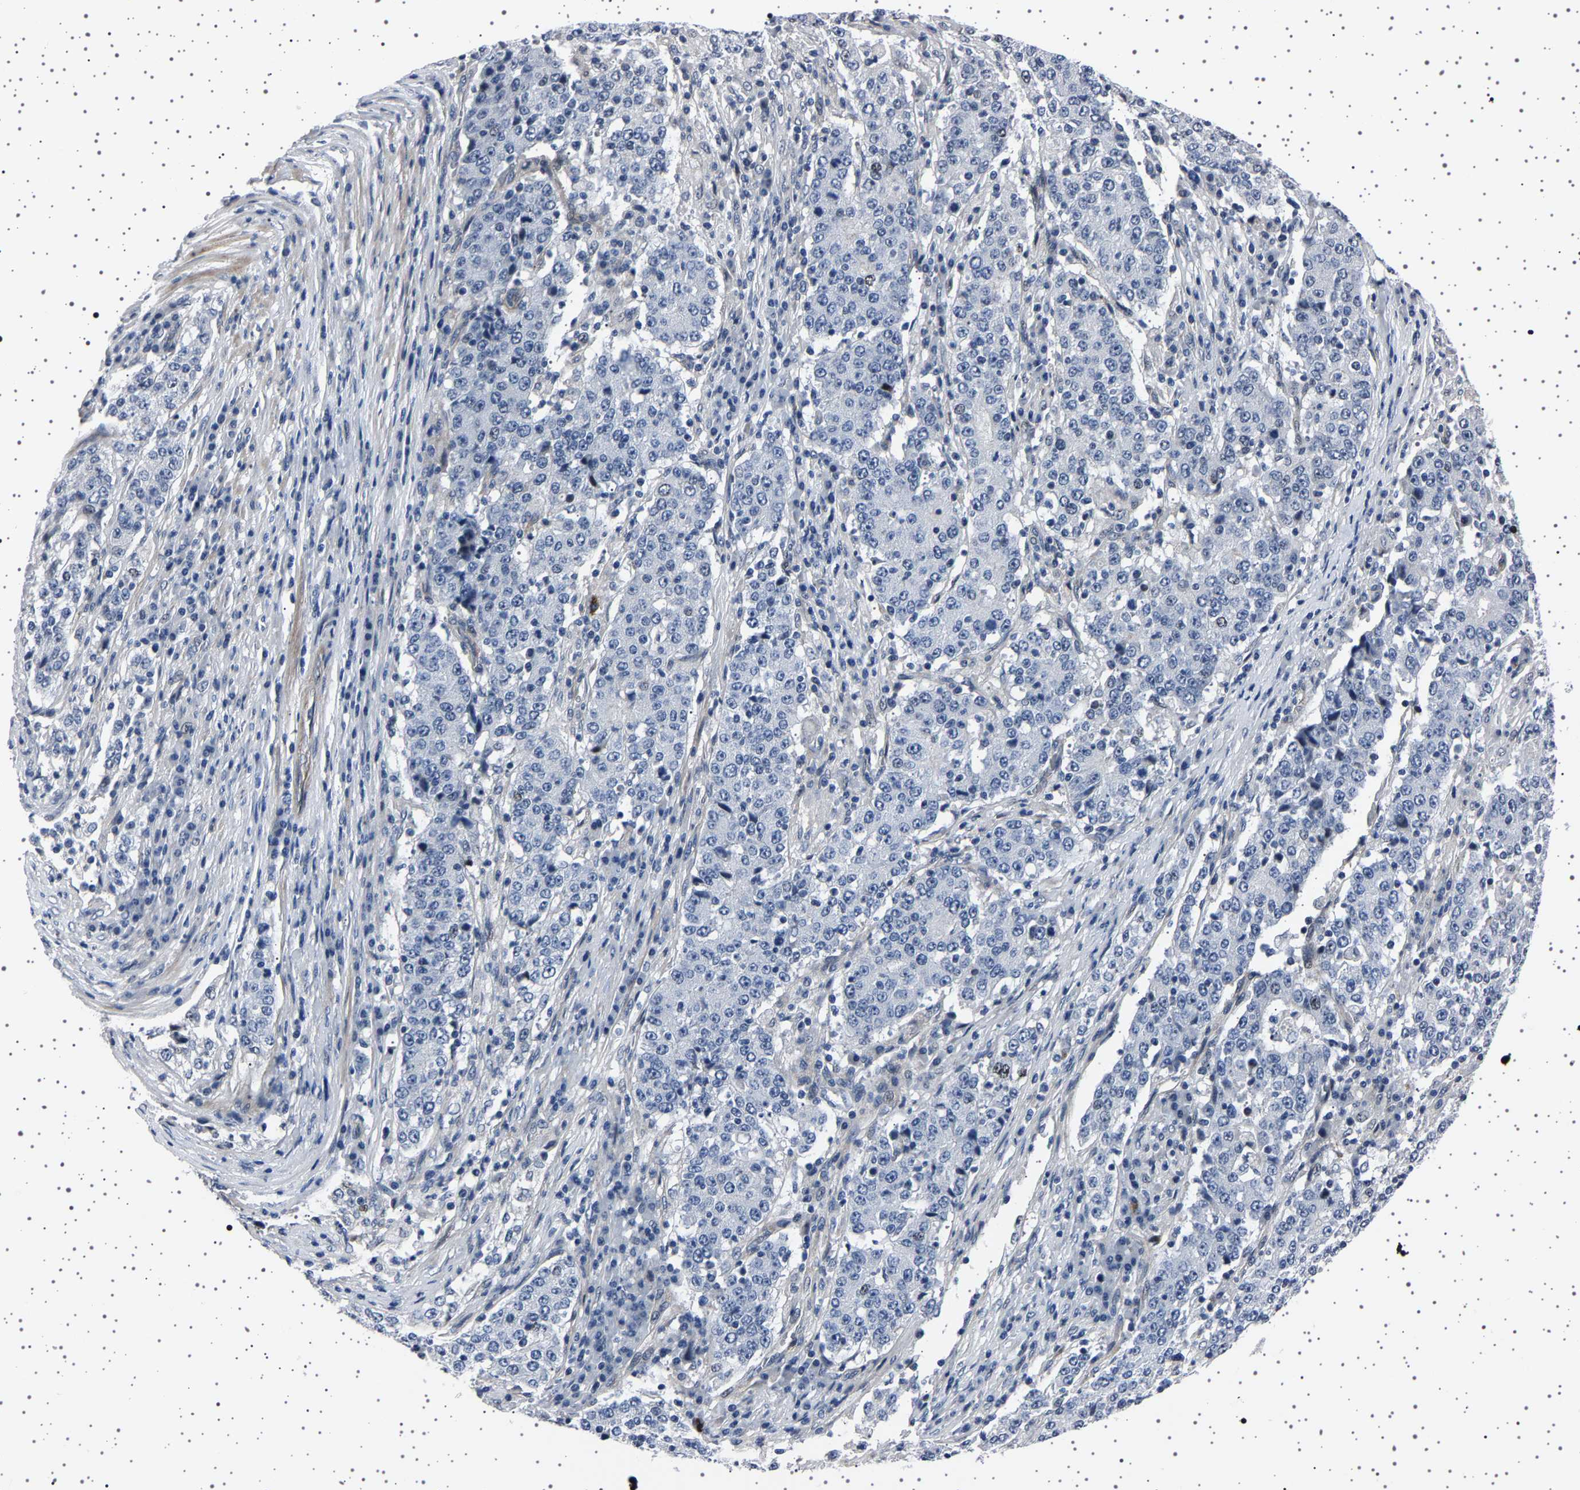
{"staining": {"intensity": "negative", "quantity": "none", "location": "none"}, "tissue": "stomach cancer", "cell_type": "Tumor cells", "image_type": "cancer", "snomed": [{"axis": "morphology", "description": "Adenocarcinoma, NOS"}, {"axis": "topography", "description": "Stomach"}], "caption": "DAB immunohistochemical staining of human stomach cancer (adenocarcinoma) shows no significant expression in tumor cells.", "gene": "PAK5", "patient": {"sex": "male", "age": 59}}